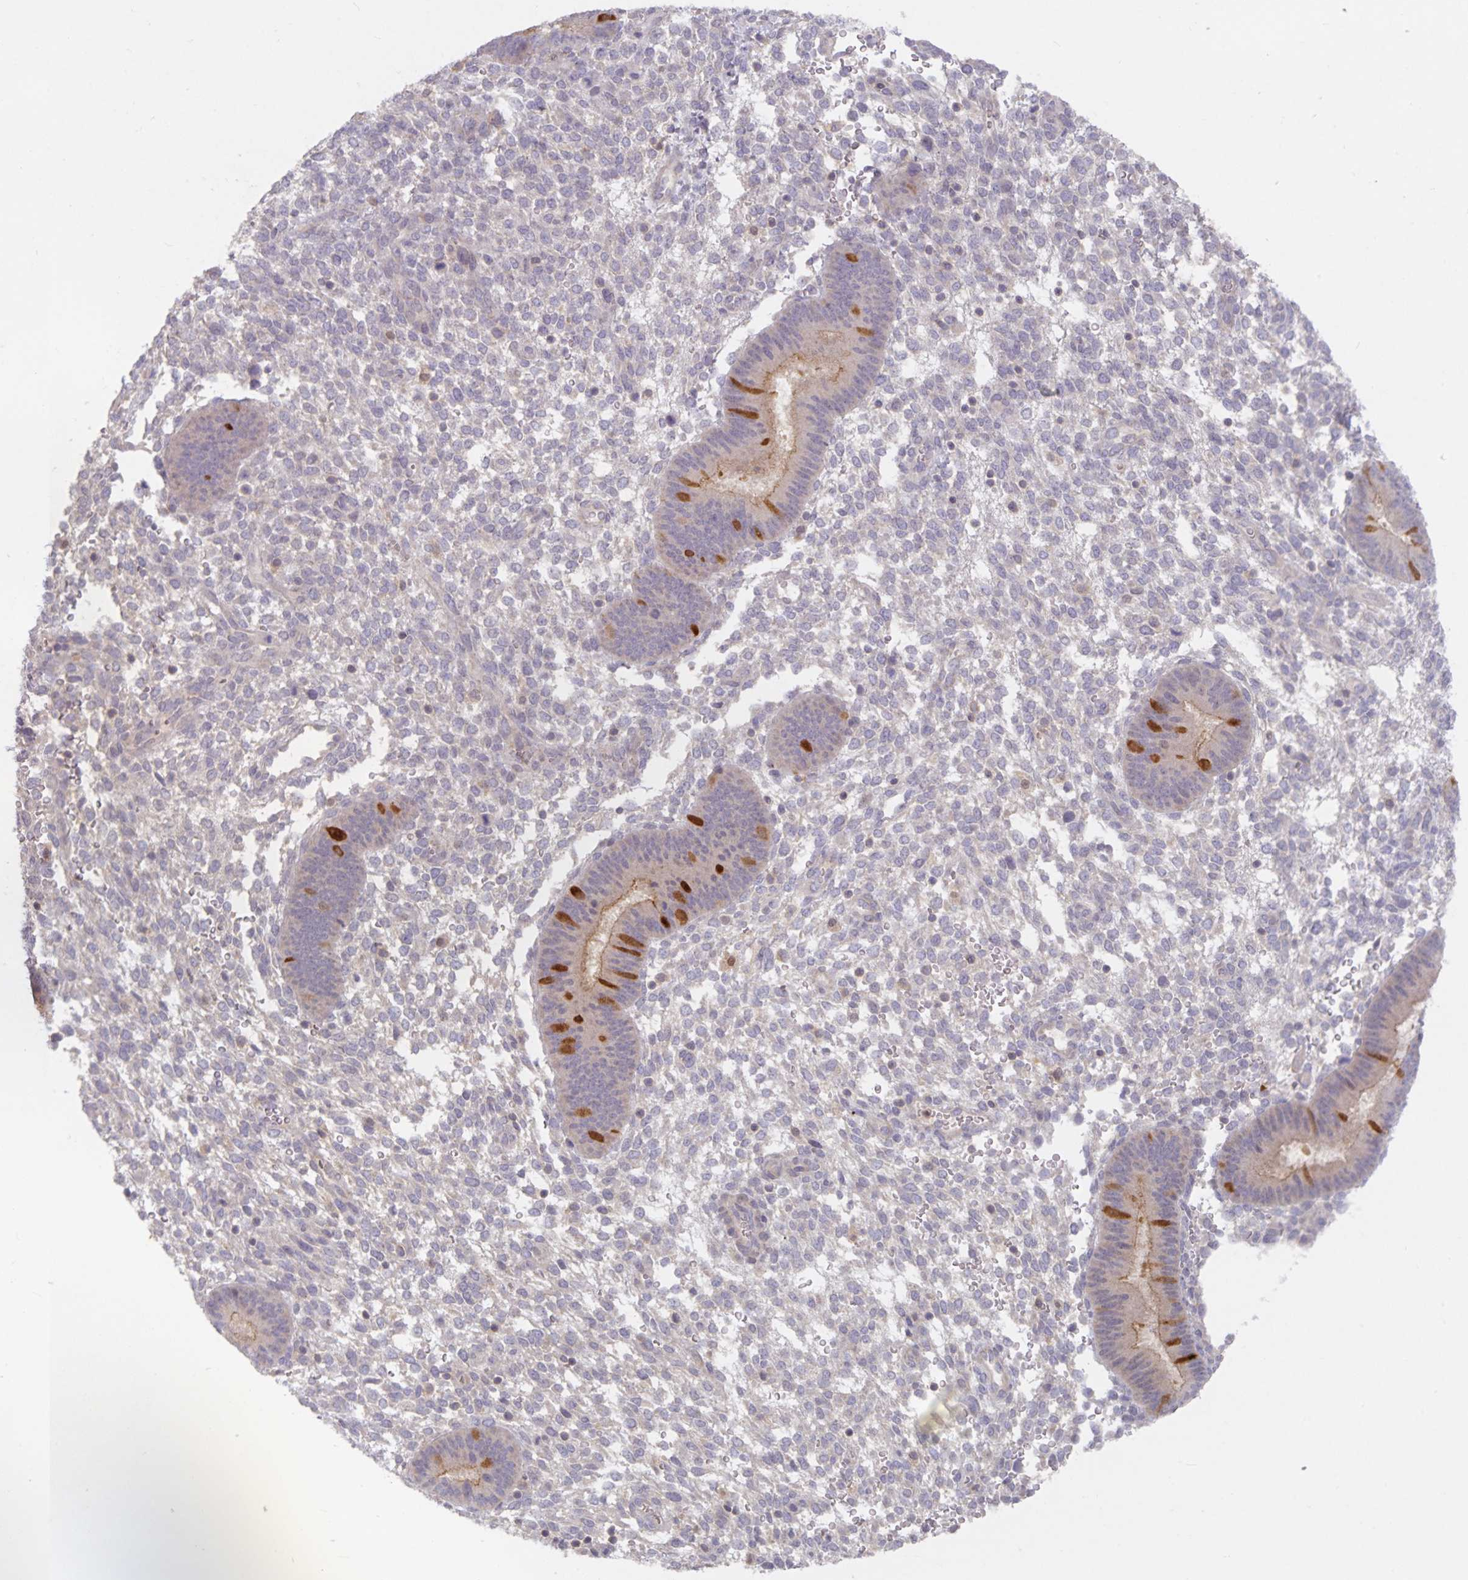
{"staining": {"intensity": "negative", "quantity": "none", "location": "none"}, "tissue": "endometrium", "cell_type": "Cells in endometrial stroma", "image_type": "normal", "snomed": [{"axis": "morphology", "description": "Normal tissue, NOS"}, {"axis": "topography", "description": "Endometrium"}], "caption": "DAB (3,3'-diaminobenzidine) immunohistochemical staining of benign endometrium shows no significant staining in cells in endometrial stroma.", "gene": "HEPN1", "patient": {"sex": "female", "age": 39}}